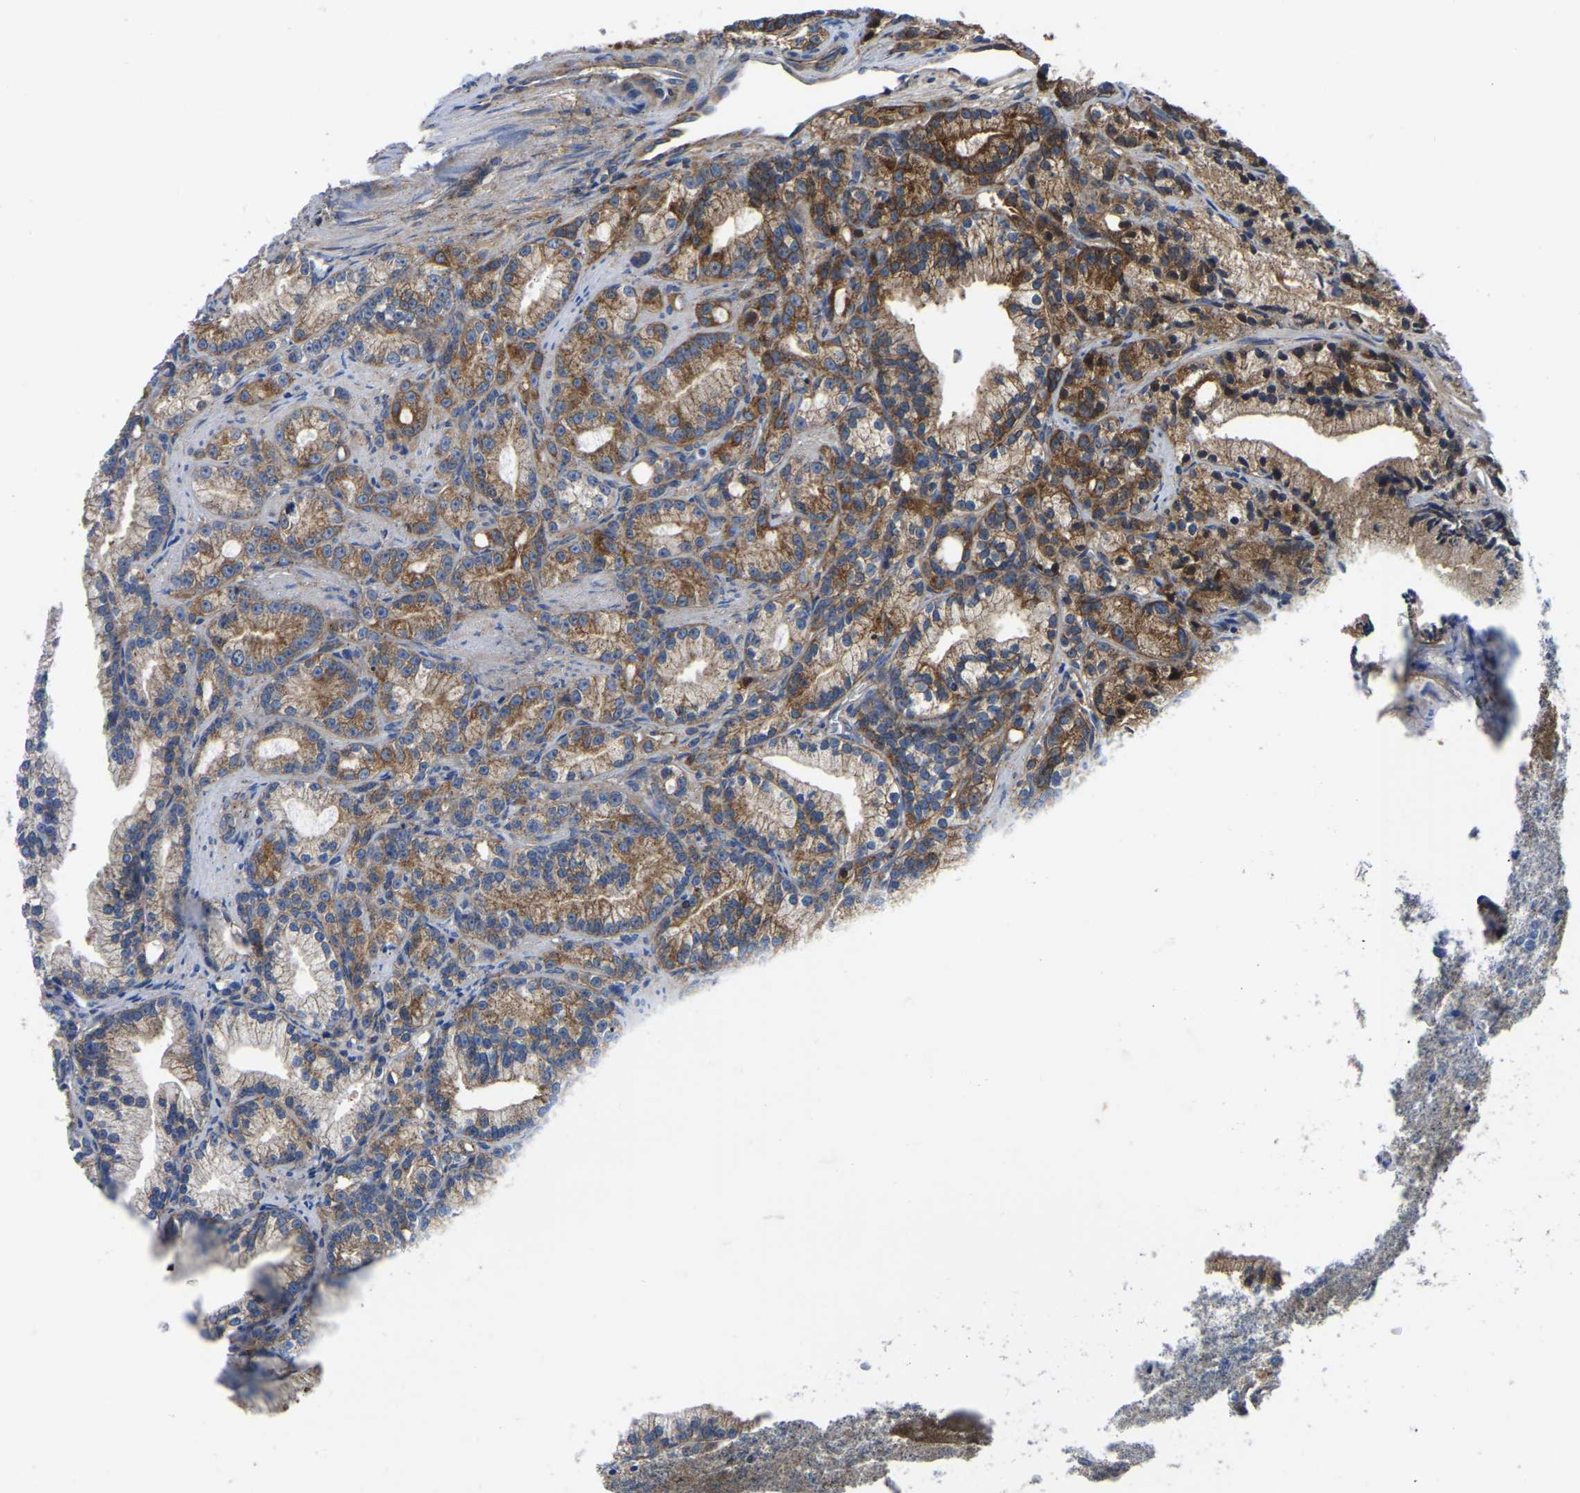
{"staining": {"intensity": "strong", "quantity": ">75%", "location": "cytoplasmic/membranous"}, "tissue": "prostate cancer", "cell_type": "Tumor cells", "image_type": "cancer", "snomed": [{"axis": "morphology", "description": "Adenocarcinoma, Low grade"}, {"axis": "topography", "description": "Prostate"}], "caption": "Prostate cancer stained with a brown dye reveals strong cytoplasmic/membranous positive expression in about >75% of tumor cells.", "gene": "TFG", "patient": {"sex": "male", "age": 89}}